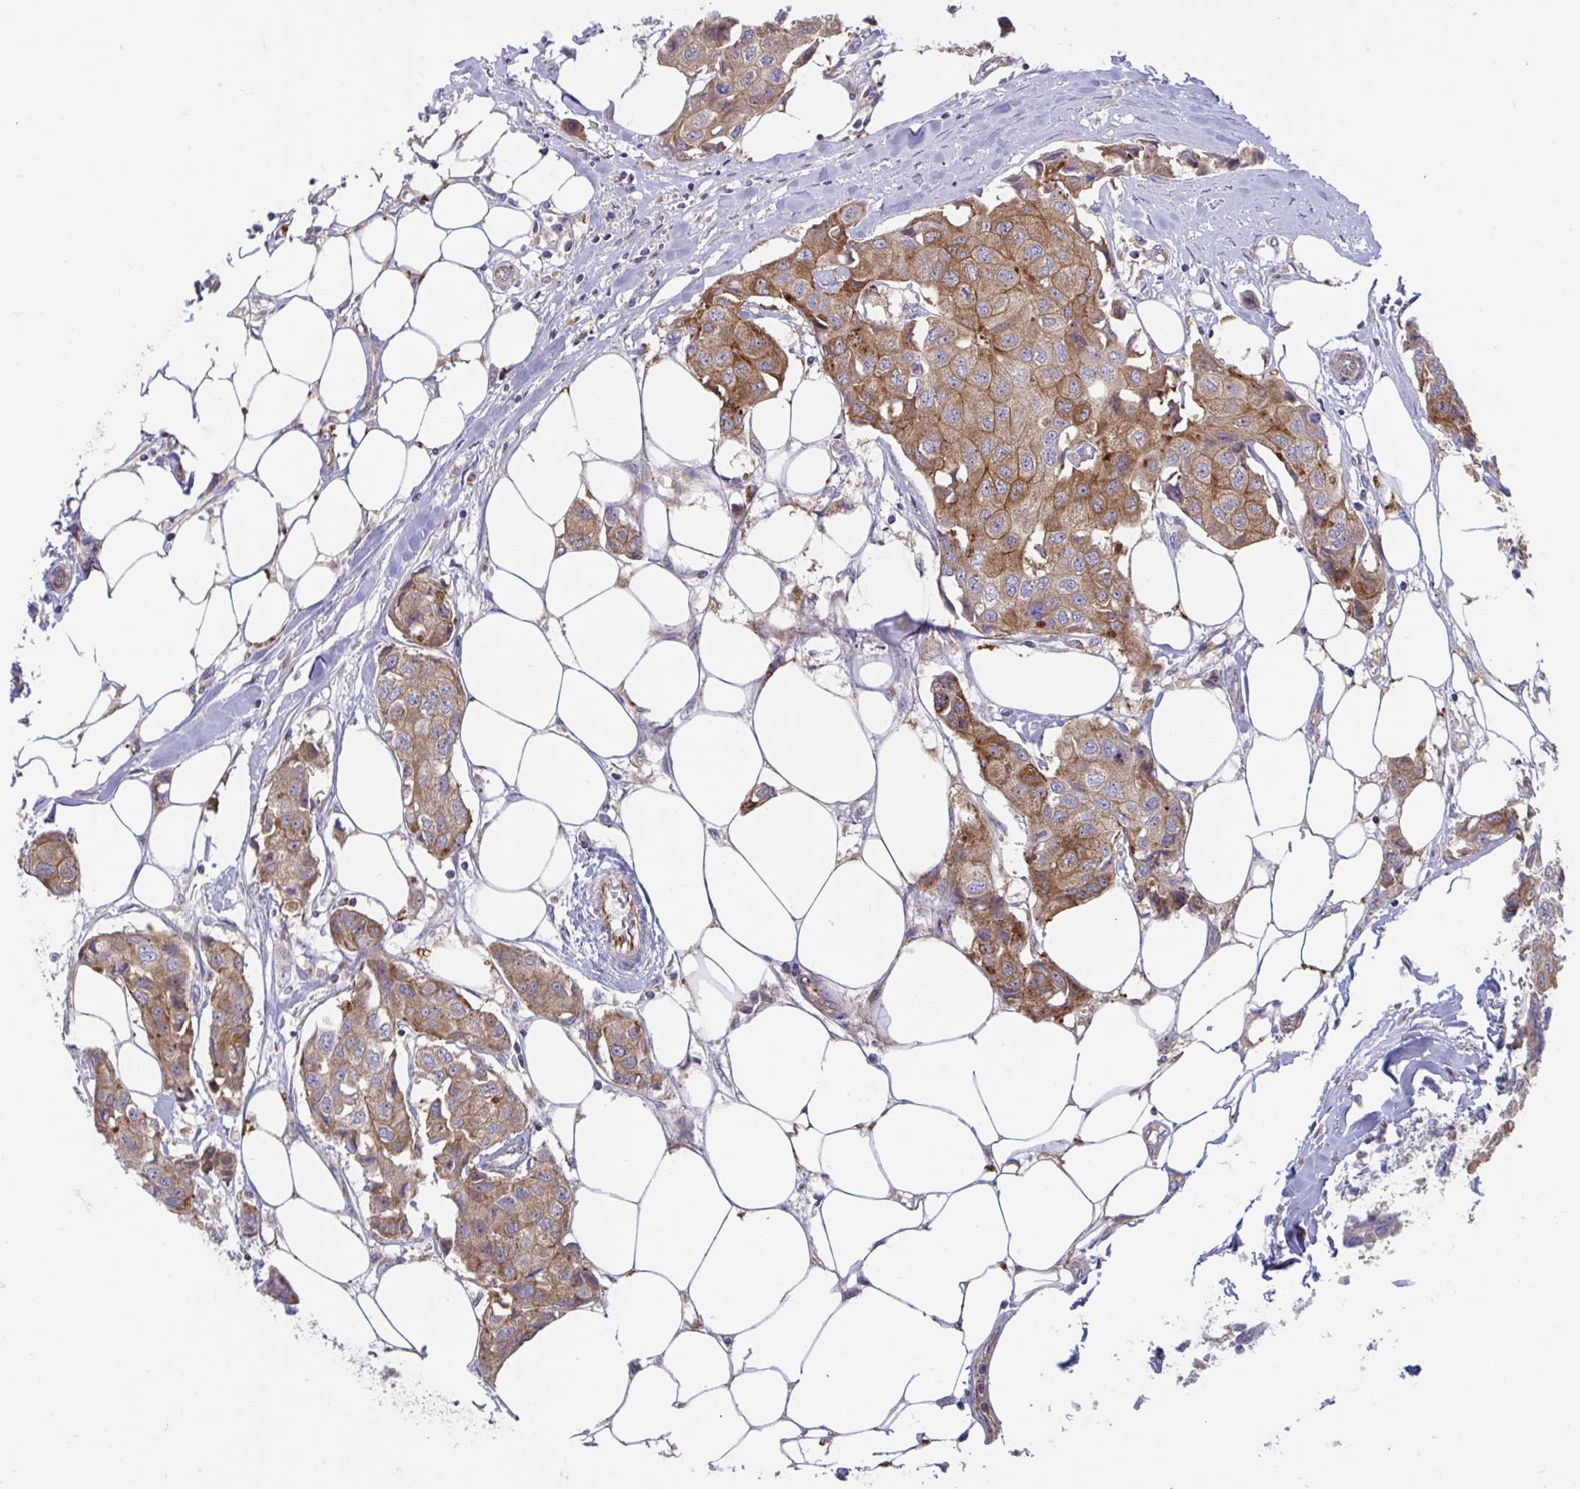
{"staining": {"intensity": "moderate", "quantity": ">75%", "location": "cytoplasmic/membranous"}, "tissue": "breast cancer", "cell_type": "Tumor cells", "image_type": "cancer", "snomed": [{"axis": "morphology", "description": "Duct carcinoma"}, {"axis": "topography", "description": "Breast"}, {"axis": "topography", "description": "Lymph node"}], "caption": "Immunohistochemical staining of human infiltrating ductal carcinoma (breast) shows moderate cytoplasmic/membranous protein staining in approximately >75% of tumor cells.", "gene": "SLC9A6", "patient": {"sex": "female", "age": 80}}